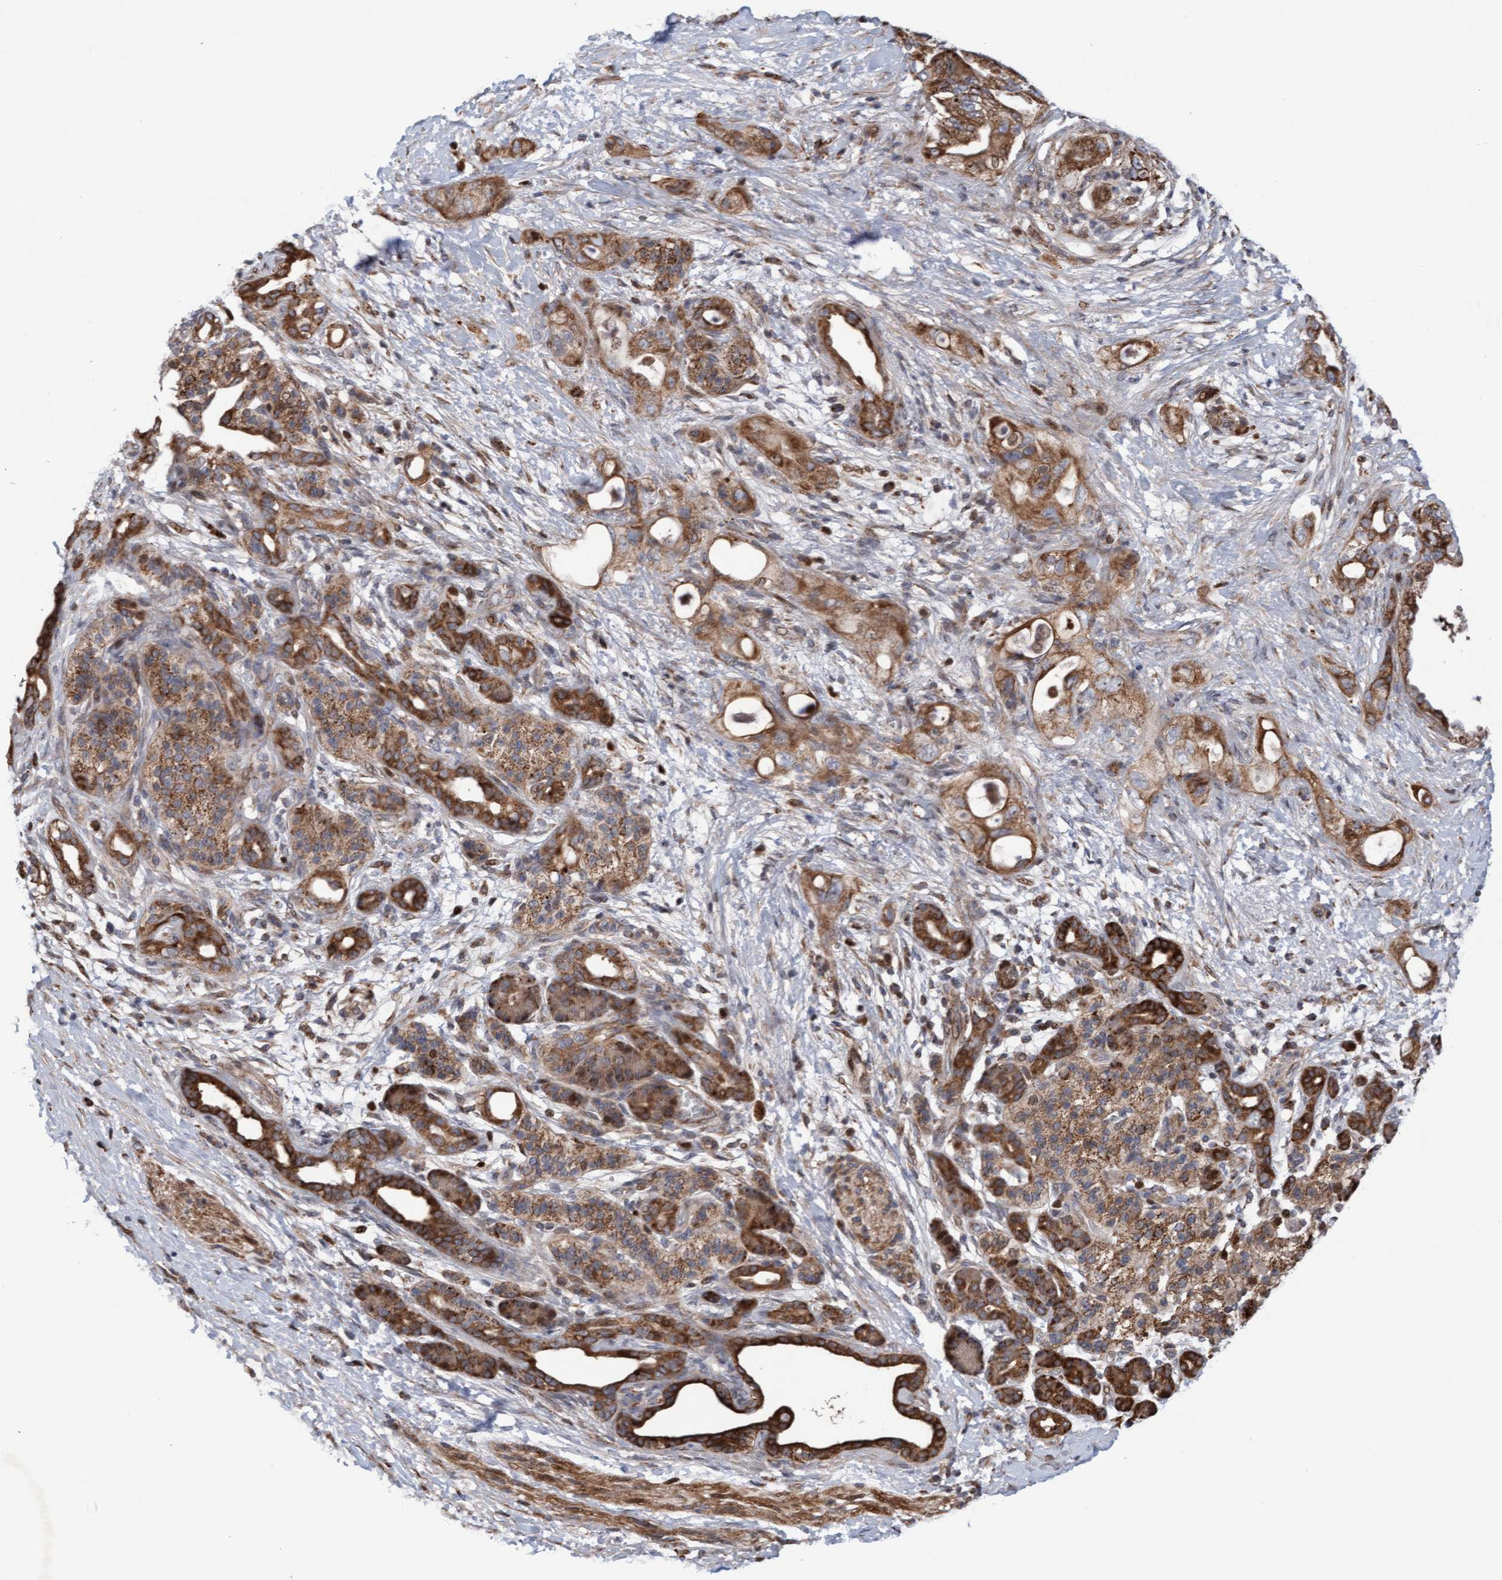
{"staining": {"intensity": "strong", "quantity": ">75%", "location": "cytoplasmic/membranous"}, "tissue": "pancreatic cancer", "cell_type": "Tumor cells", "image_type": "cancer", "snomed": [{"axis": "morphology", "description": "Adenocarcinoma, NOS"}, {"axis": "topography", "description": "Pancreas"}], "caption": "Pancreatic cancer (adenocarcinoma) stained with DAB (3,3'-diaminobenzidine) immunohistochemistry (IHC) shows high levels of strong cytoplasmic/membranous positivity in about >75% of tumor cells. (IHC, brightfield microscopy, high magnification).", "gene": "PECR", "patient": {"sex": "male", "age": 59}}